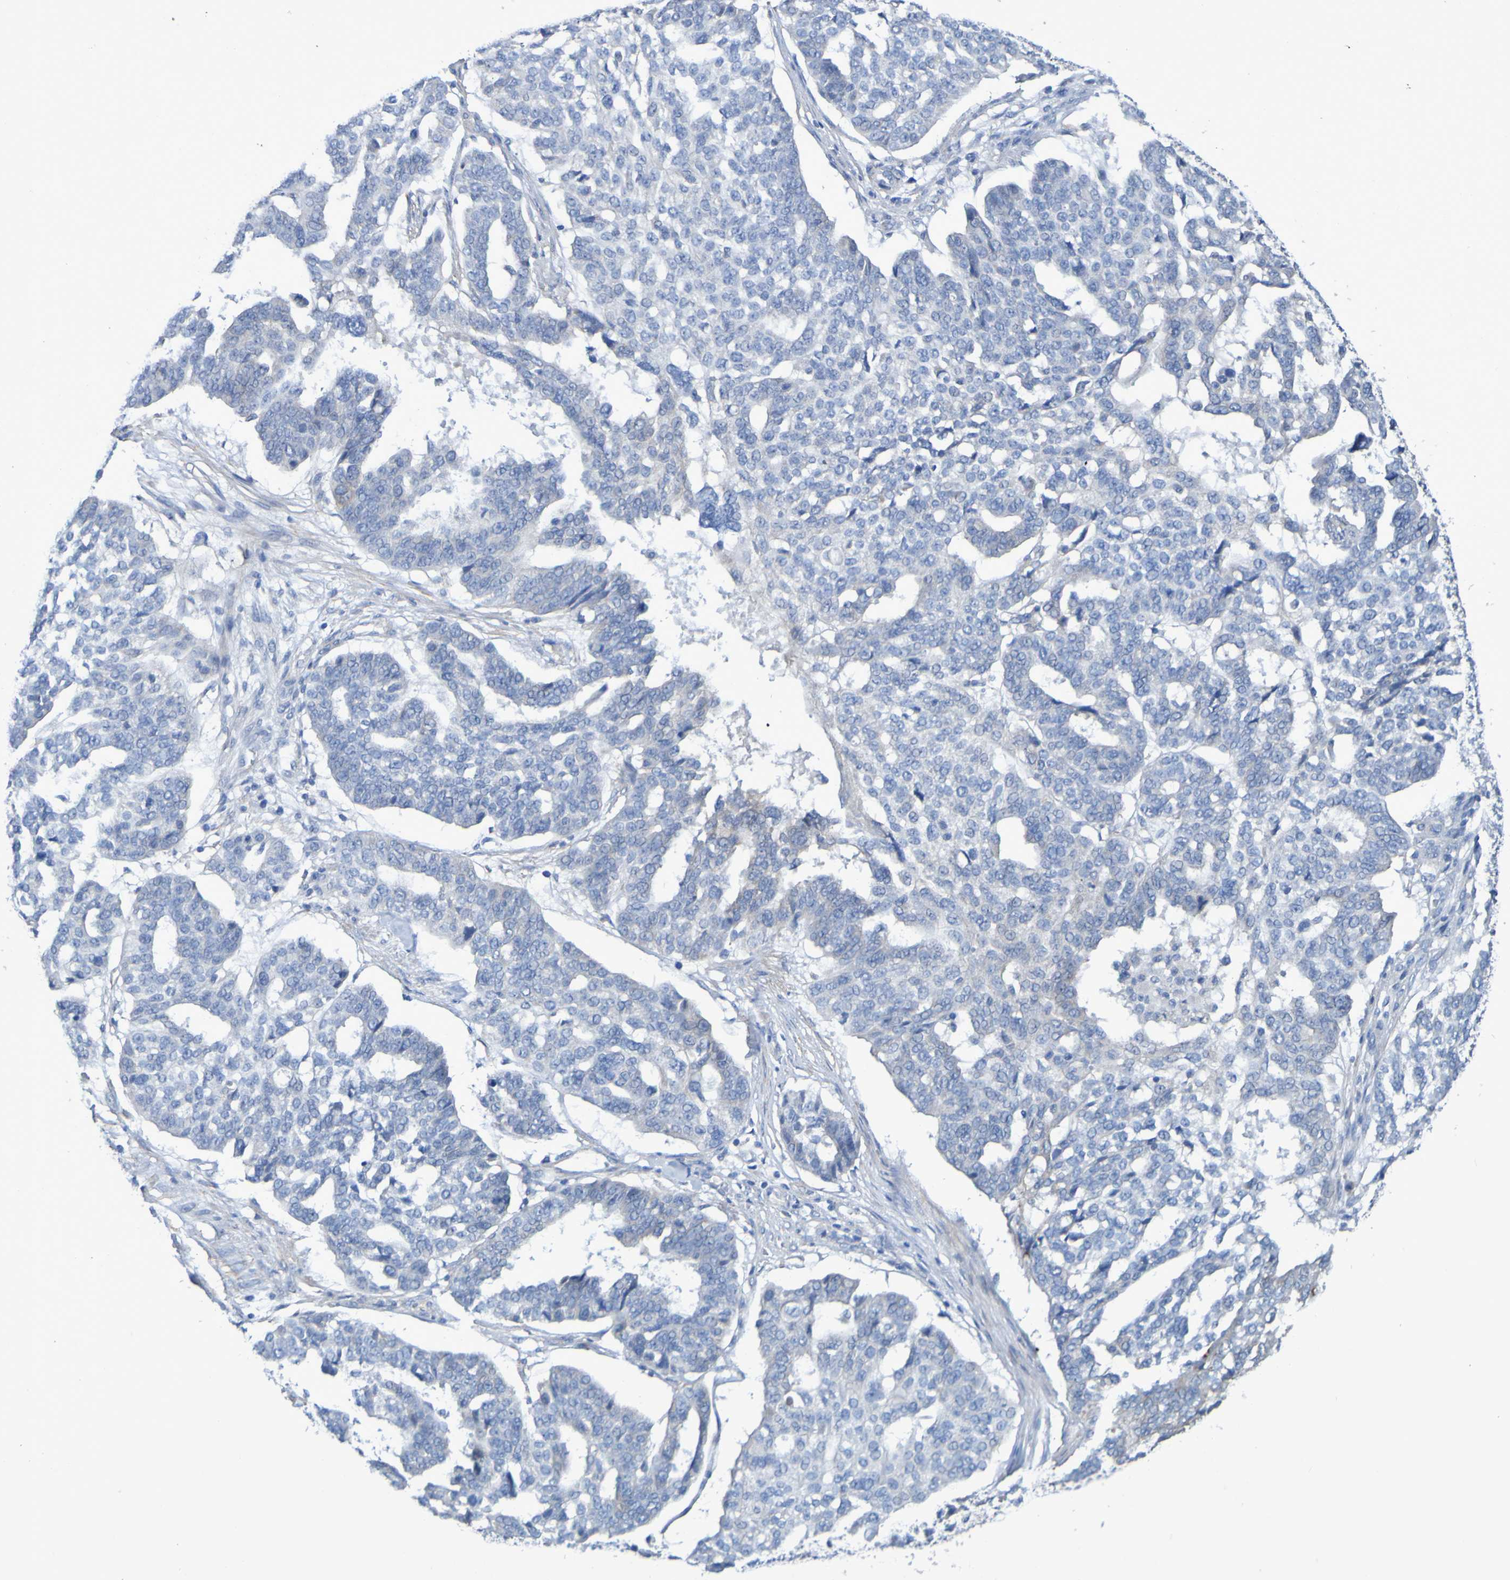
{"staining": {"intensity": "negative", "quantity": "none", "location": "none"}, "tissue": "ovarian cancer", "cell_type": "Tumor cells", "image_type": "cancer", "snomed": [{"axis": "morphology", "description": "Cystadenocarcinoma, serous, NOS"}, {"axis": "topography", "description": "Ovary"}], "caption": "Human ovarian cancer stained for a protein using IHC reveals no expression in tumor cells.", "gene": "SRPRB", "patient": {"sex": "female", "age": 59}}